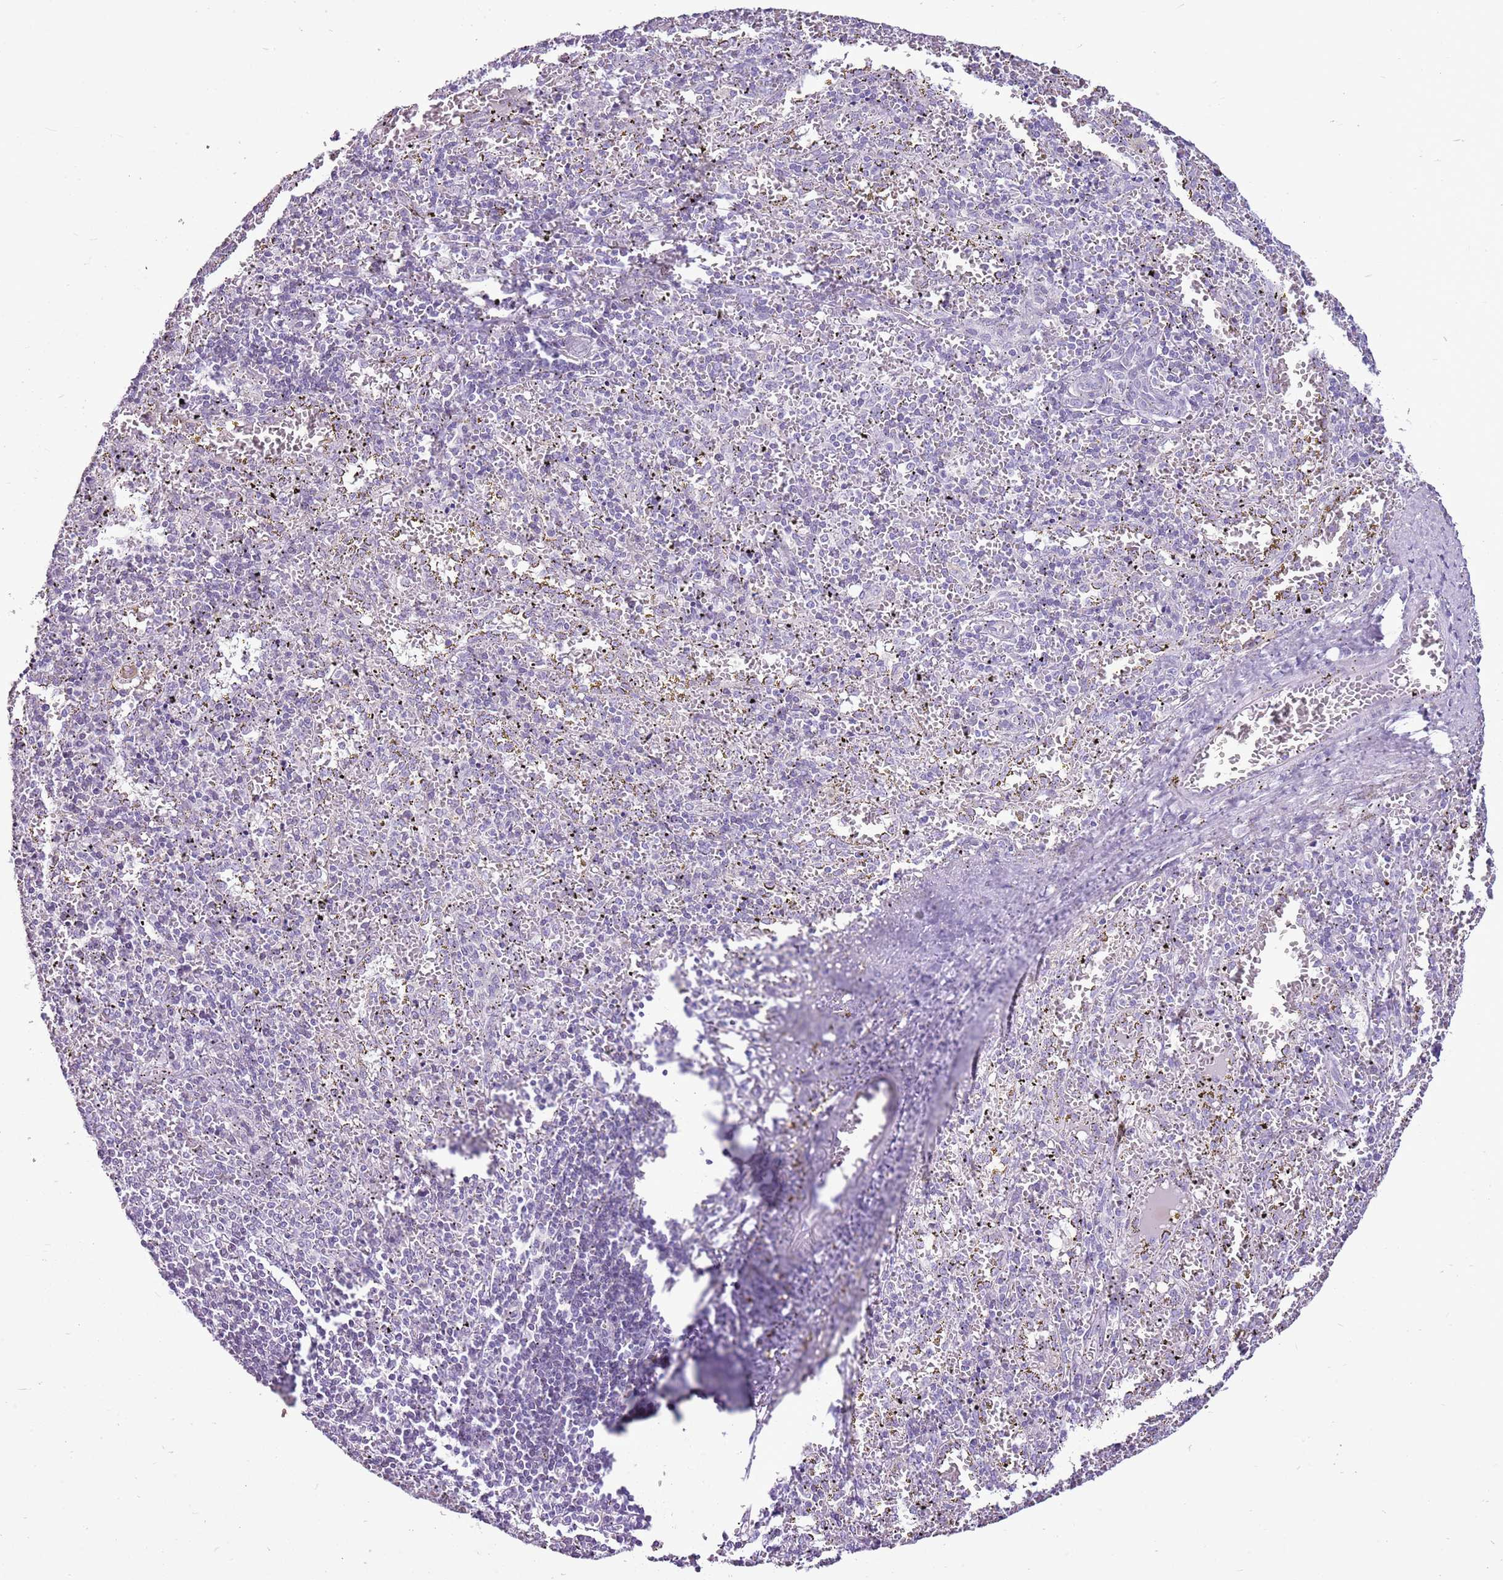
{"staining": {"intensity": "negative", "quantity": "none", "location": "none"}, "tissue": "spleen", "cell_type": "Cells in red pulp", "image_type": "normal", "snomed": [{"axis": "morphology", "description": "Normal tissue, NOS"}, {"axis": "topography", "description": "Spleen"}], "caption": "IHC photomicrograph of unremarkable spleen: spleen stained with DAB (3,3'-diaminobenzidine) displays no significant protein expression in cells in red pulp.", "gene": "RPL3L", "patient": {"sex": "male", "age": 11}}